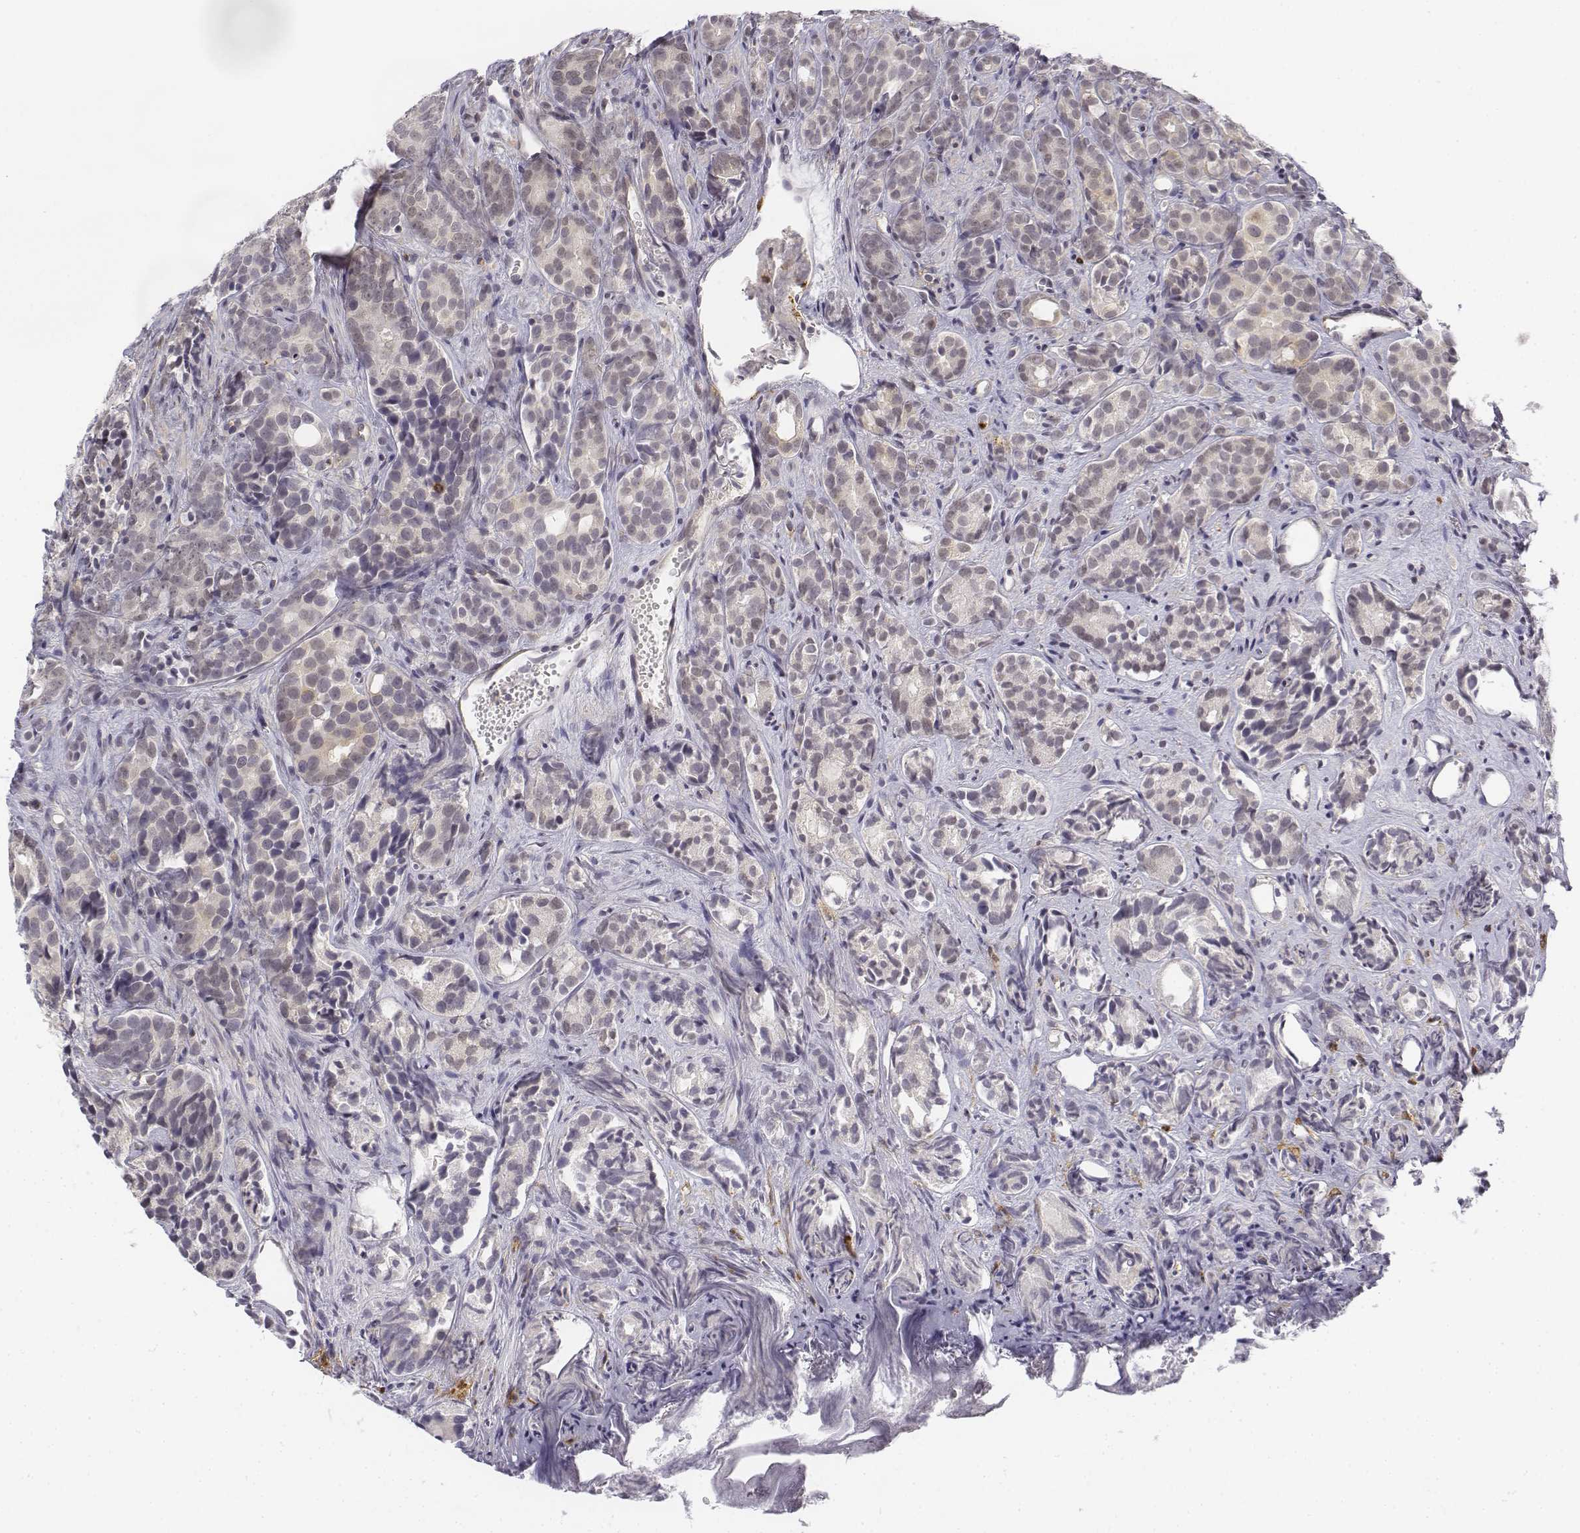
{"staining": {"intensity": "negative", "quantity": "none", "location": "none"}, "tissue": "prostate cancer", "cell_type": "Tumor cells", "image_type": "cancer", "snomed": [{"axis": "morphology", "description": "Adenocarcinoma, High grade"}, {"axis": "topography", "description": "Prostate"}], "caption": "The photomicrograph demonstrates no significant staining in tumor cells of prostate cancer.", "gene": "CD14", "patient": {"sex": "male", "age": 84}}